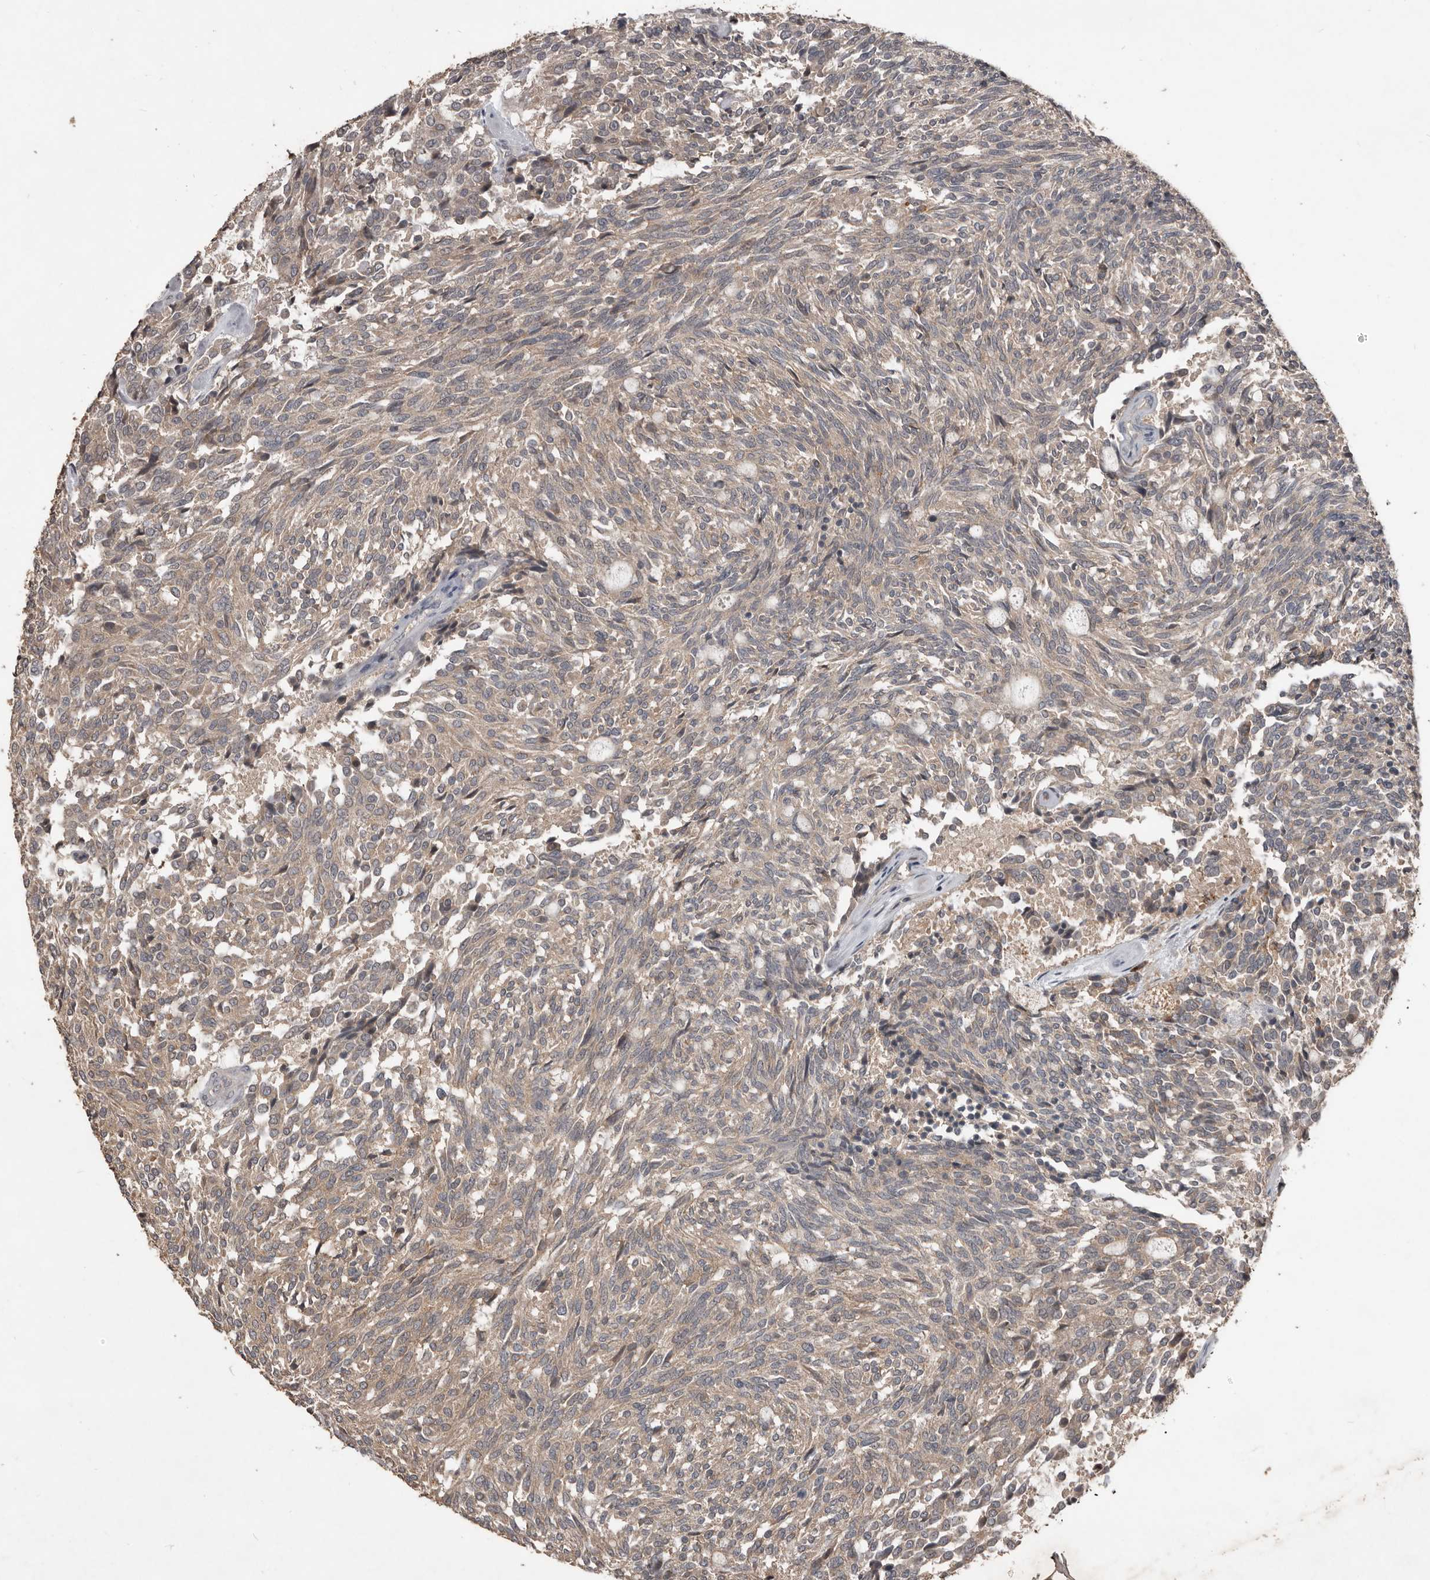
{"staining": {"intensity": "weak", "quantity": ">75%", "location": "cytoplasmic/membranous"}, "tissue": "carcinoid", "cell_type": "Tumor cells", "image_type": "cancer", "snomed": [{"axis": "morphology", "description": "Carcinoid, malignant, NOS"}, {"axis": "topography", "description": "Pancreas"}], "caption": "The image demonstrates staining of carcinoid (malignant), revealing weak cytoplasmic/membranous protein expression (brown color) within tumor cells. (DAB (3,3'-diaminobenzidine) = brown stain, brightfield microscopy at high magnification).", "gene": "BAMBI", "patient": {"sex": "female", "age": 54}}